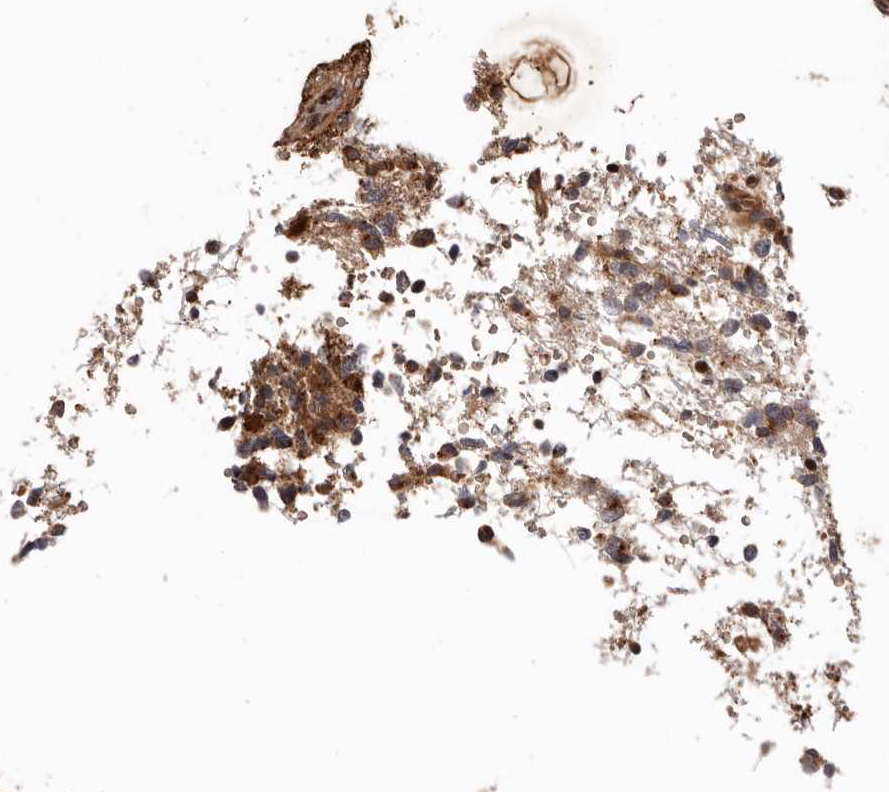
{"staining": {"intensity": "strong", "quantity": "<25%", "location": "cytoplasmic/membranous"}, "tissue": "glioma", "cell_type": "Tumor cells", "image_type": "cancer", "snomed": [{"axis": "morphology", "description": "Glioma, malignant, High grade"}, {"axis": "topography", "description": "Brain"}], "caption": "Immunohistochemistry micrograph of human glioma stained for a protein (brown), which exhibits medium levels of strong cytoplasmic/membranous positivity in about <25% of tumor cells.", "gene": "GPR27", "patient": {"sex": "female", "age": 62}}